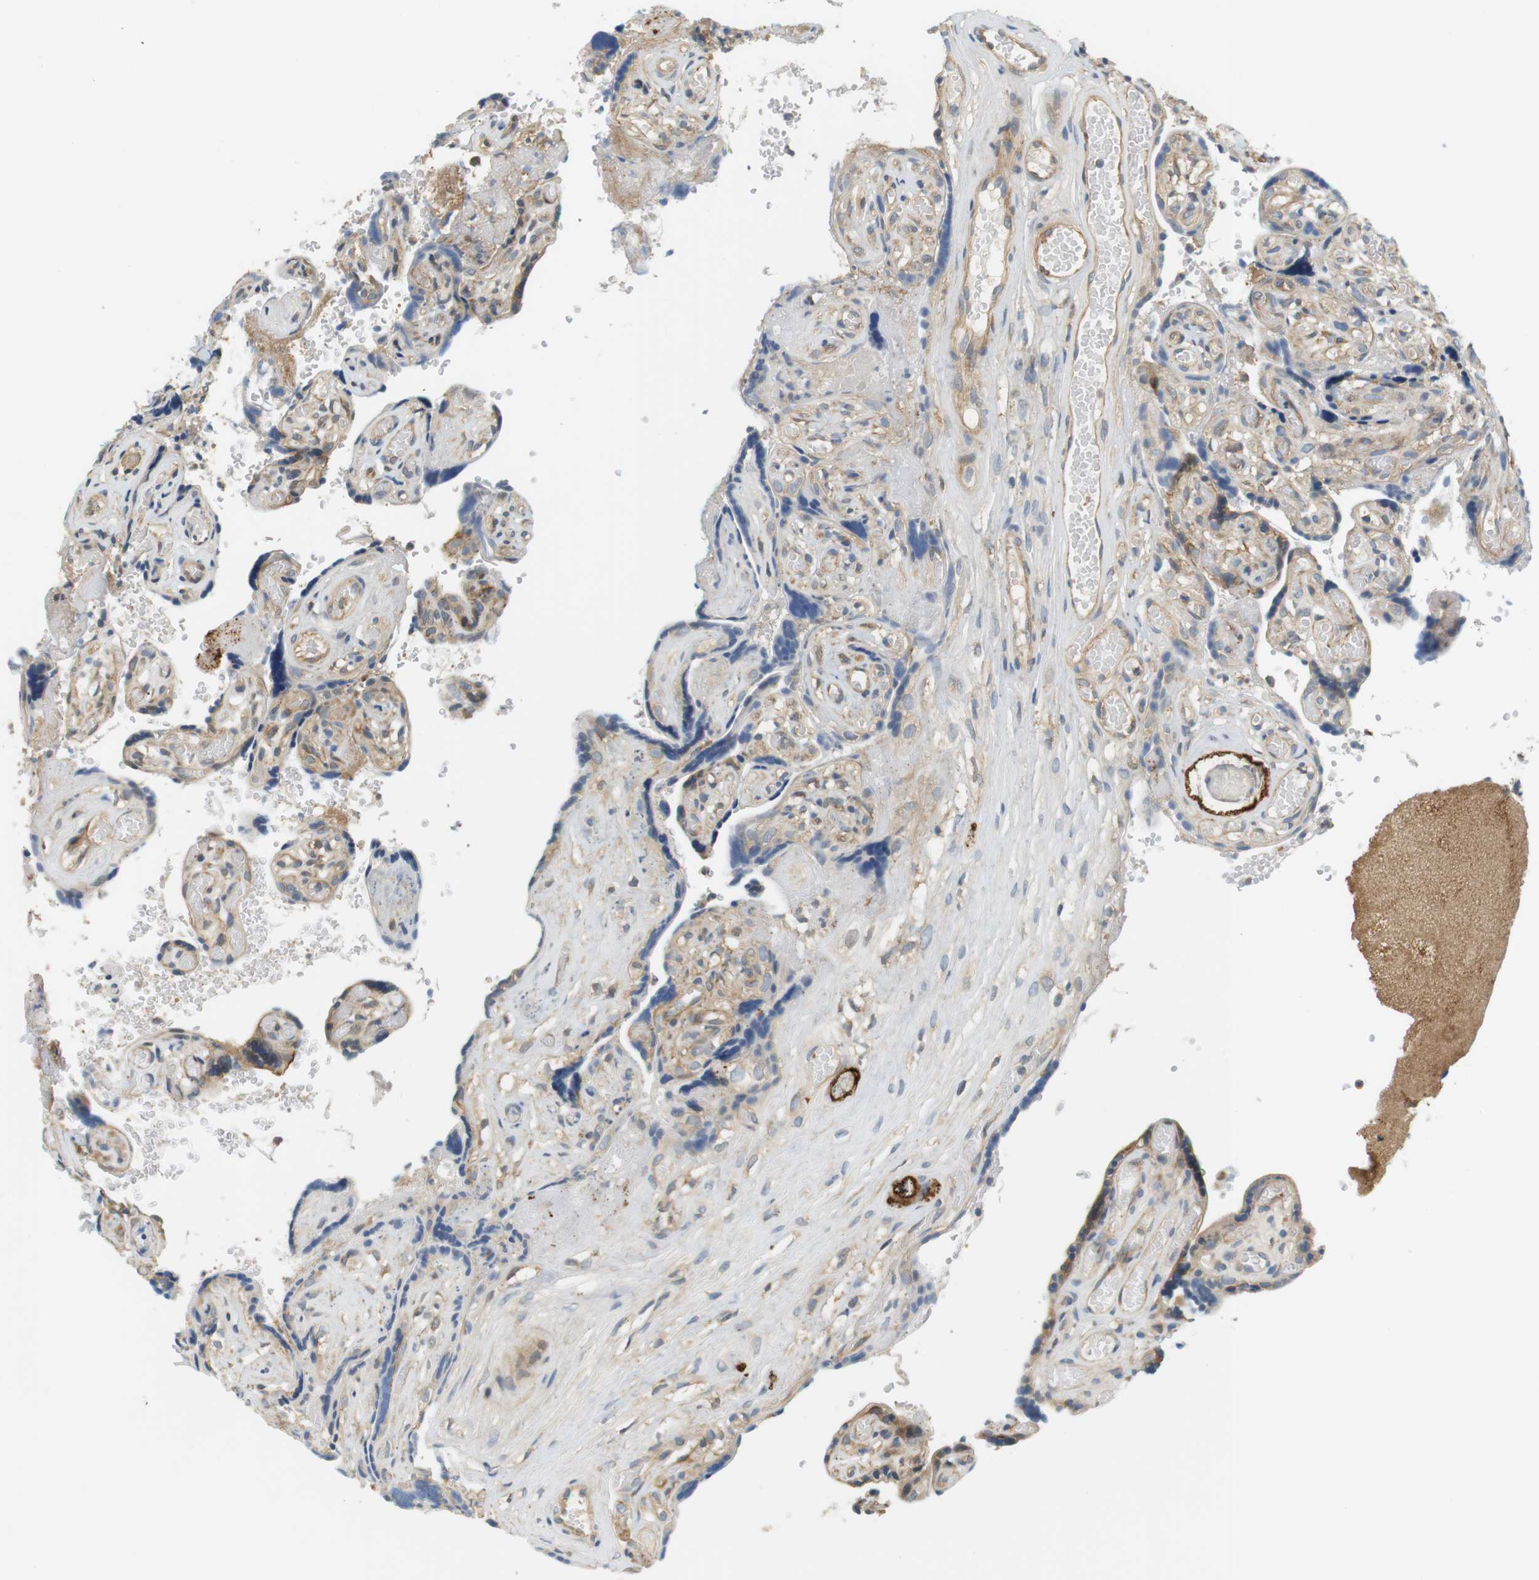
{"staining": {"intensity": "moderate", "quantity": ">75%", "location": "cytoplasmic/membranous"}, "tissue": "placenta", "cell_type": "Decidual cells", "image_type": "normal", "snomed": [{"axis": "morphology", "description": "Normal tissue, NOS"}, {"axis": "topography", "description": "Placenta"}], "caption": "The micrograph displays staining of normal placenta, revealing moderate cytoplasmic/membranous protein expression (brown color) within decidual cells.", "gene": "SH3GLB1", "patient": {"sex": "female", "age": 30}}